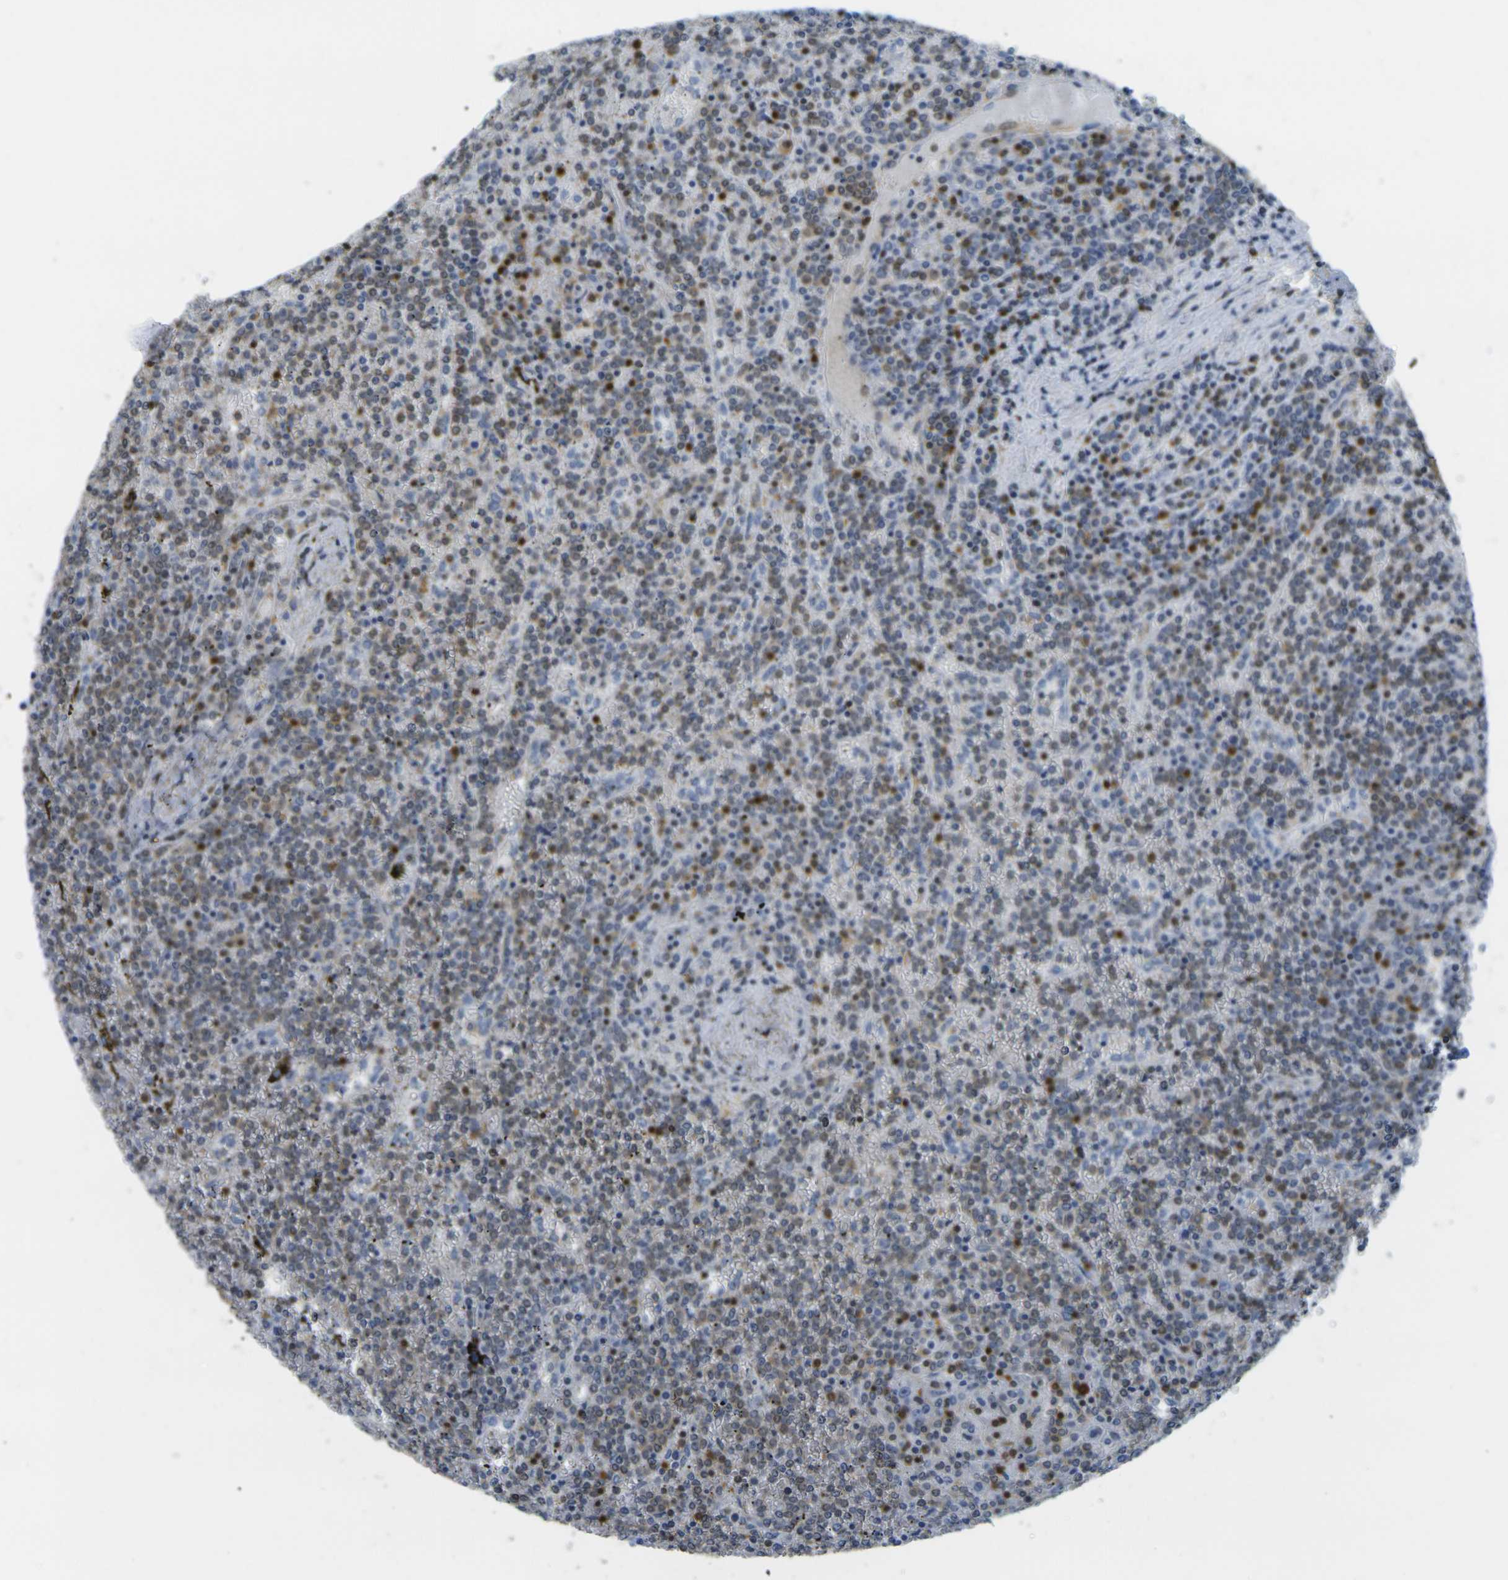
{"staining": {"intensity": "moderate", "quantity": "<25%", "location": "cytoplasmic/membranous,nuclear"}, "tissue": "lymphoma", "cell_type": "Tumor cells", "image_type": "cancer", "snomed": [{"axis": "morphology", "description": "Malignant lymphoma, non-Hodgkin's type, Low grade"}, {"axis": "topography", "description": "Spleen"}], "caption": "Malignant lymphoma, non-Hodgkin's type (low-grade) stained with a protein marker exhibits moderate staining in tumor cells.", "gene": "LASP1", "patient": {"sex": "female", "age": 19}}